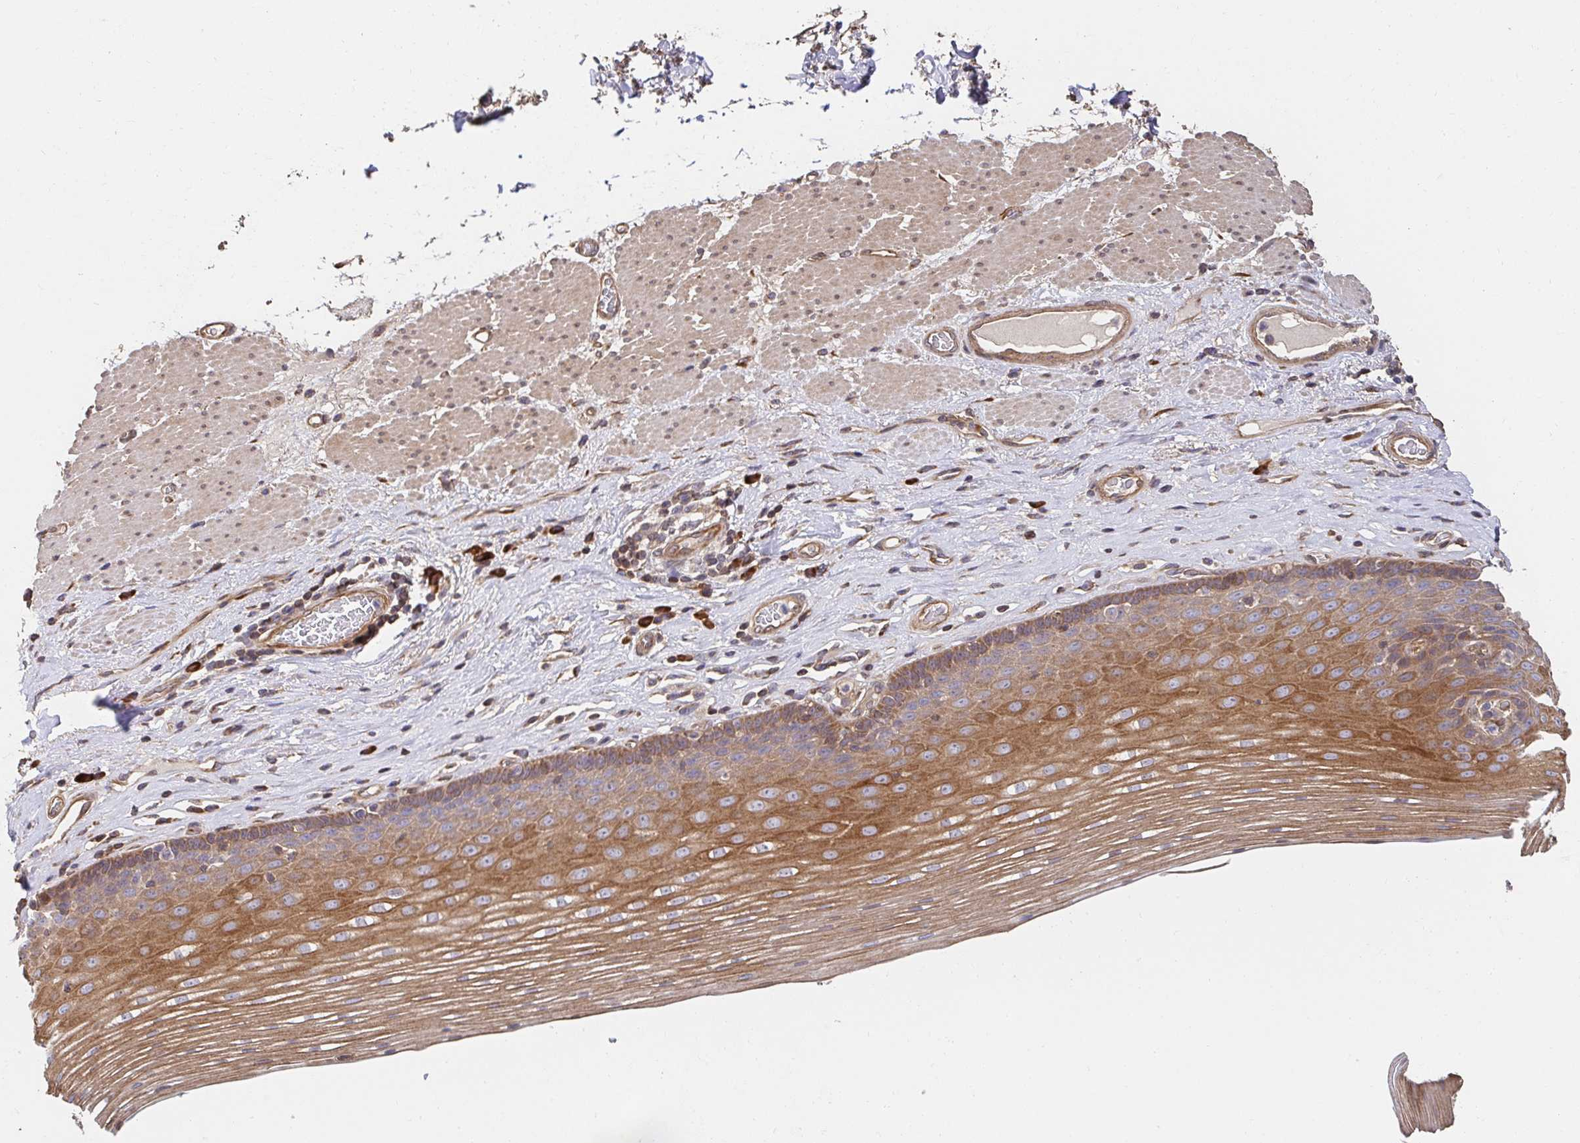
{"staining": {"intensity": "moderate", "quantity": "25%-75%", "location": "cytoplasmic/membranous"}, "tissue": "esophagus", "cell_type": "Squamous epithelial cells", "image_type": "normal", "snomed": [{"axis": "morphology", "description": "Normal tissue, NOS"}, {"axis": "topography", "description": "Esophagus"}], "caption": "Protein staining exhibits moderate cytoplasmic/membranous positivity in about 25%-75% of squamous epithelial cells in normal esophagus.", "gene": "APBB1", "patient": {"sex": "male", "age": 62}}